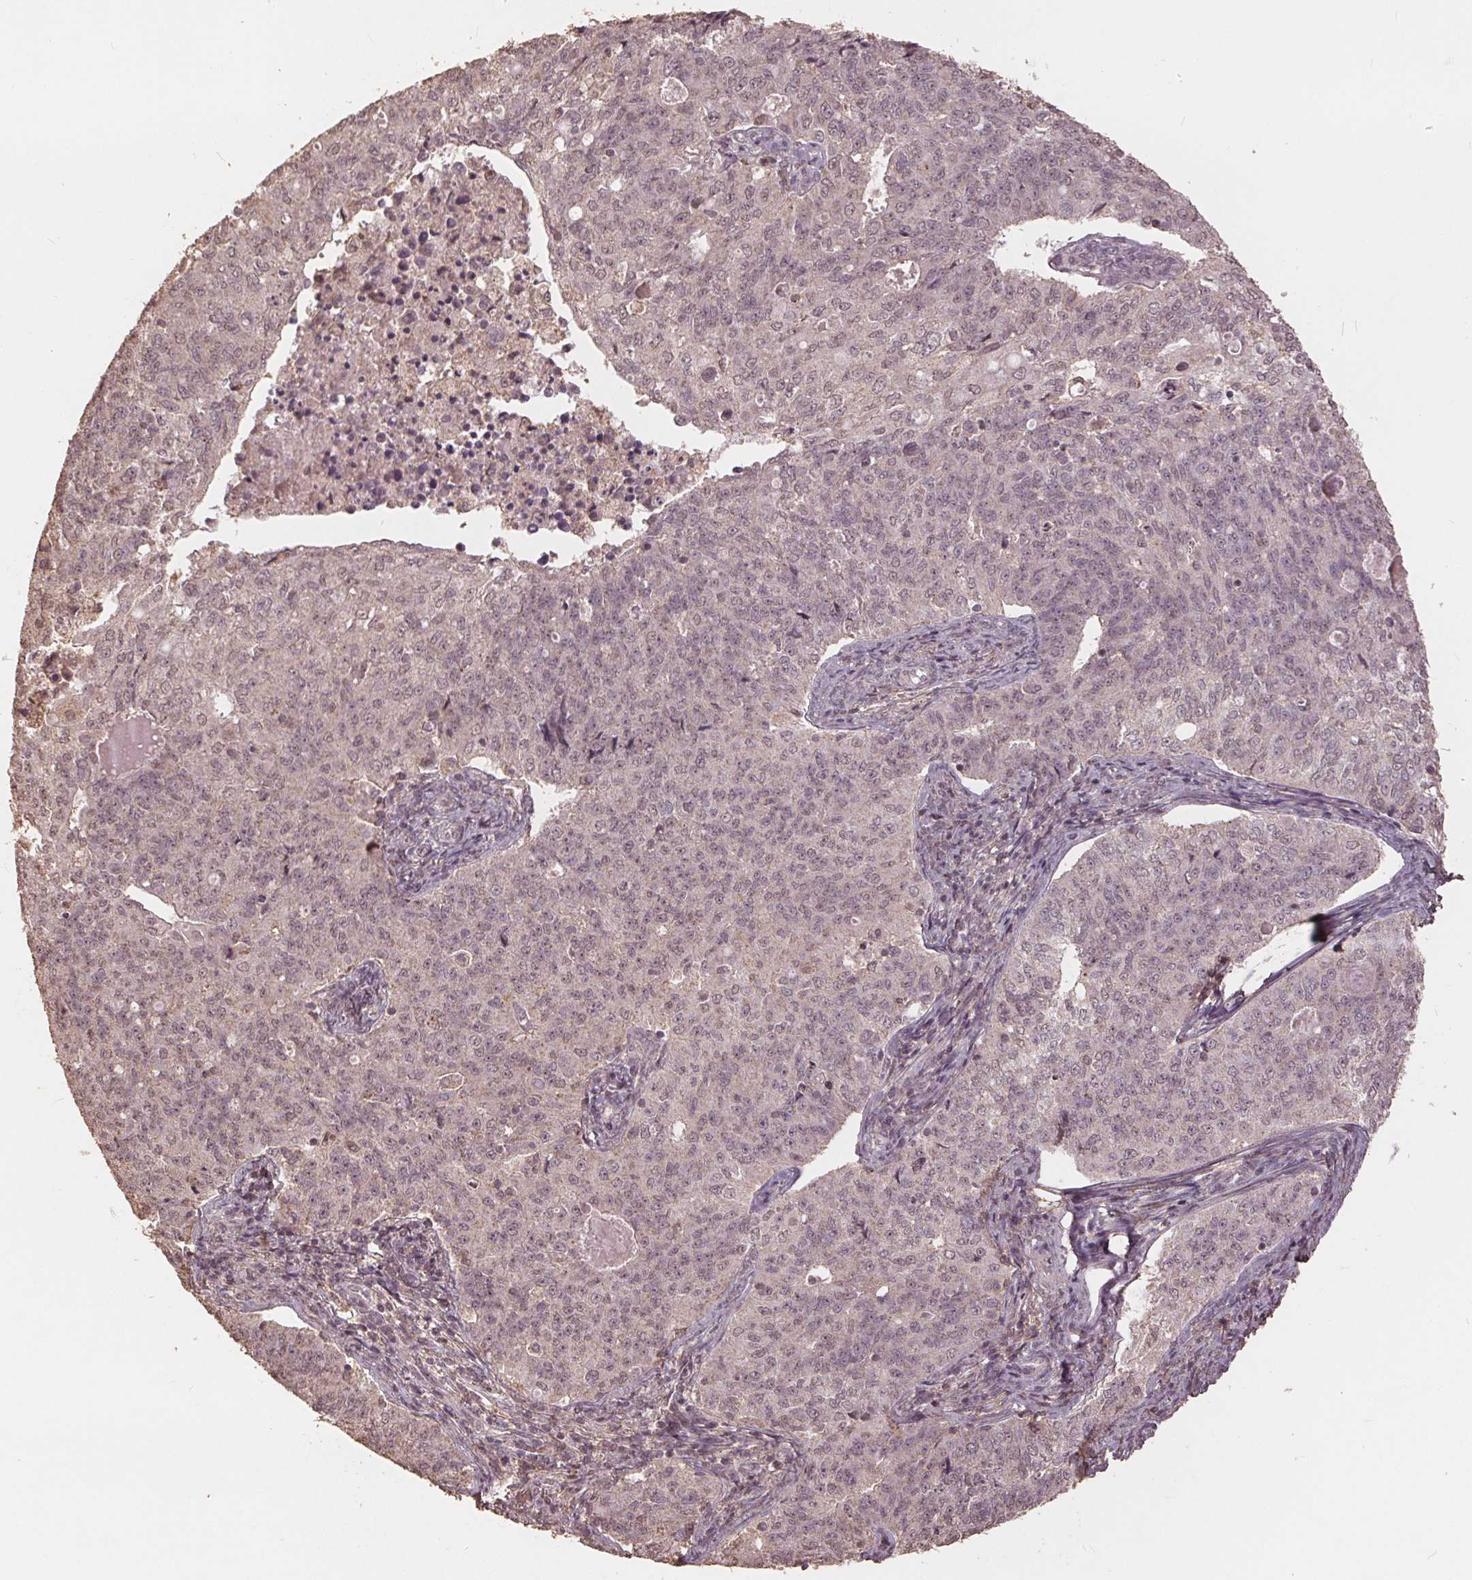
{"staining": {"intensity": "weak", "quantity": "<25%", "location": "nuclear"}, "tissue": "endometrial cancer", "cell_type": "Tumor cells", "image_type": "cancer", "snomed": [{"axis": "morphology", "description": "Adenocarcinoma, NOS"}, {"axis": "topography", "description": "Endometrium"}], "caption": "Immunohistochemistry (IHC) micrograph of neoplastic tissue: endometrial adenocarcinoma stained with DAB demonstrates no significant protein staining in tumor cells.", "gene": "DSG3", "patient": {"sex": "female", "age": 43}}